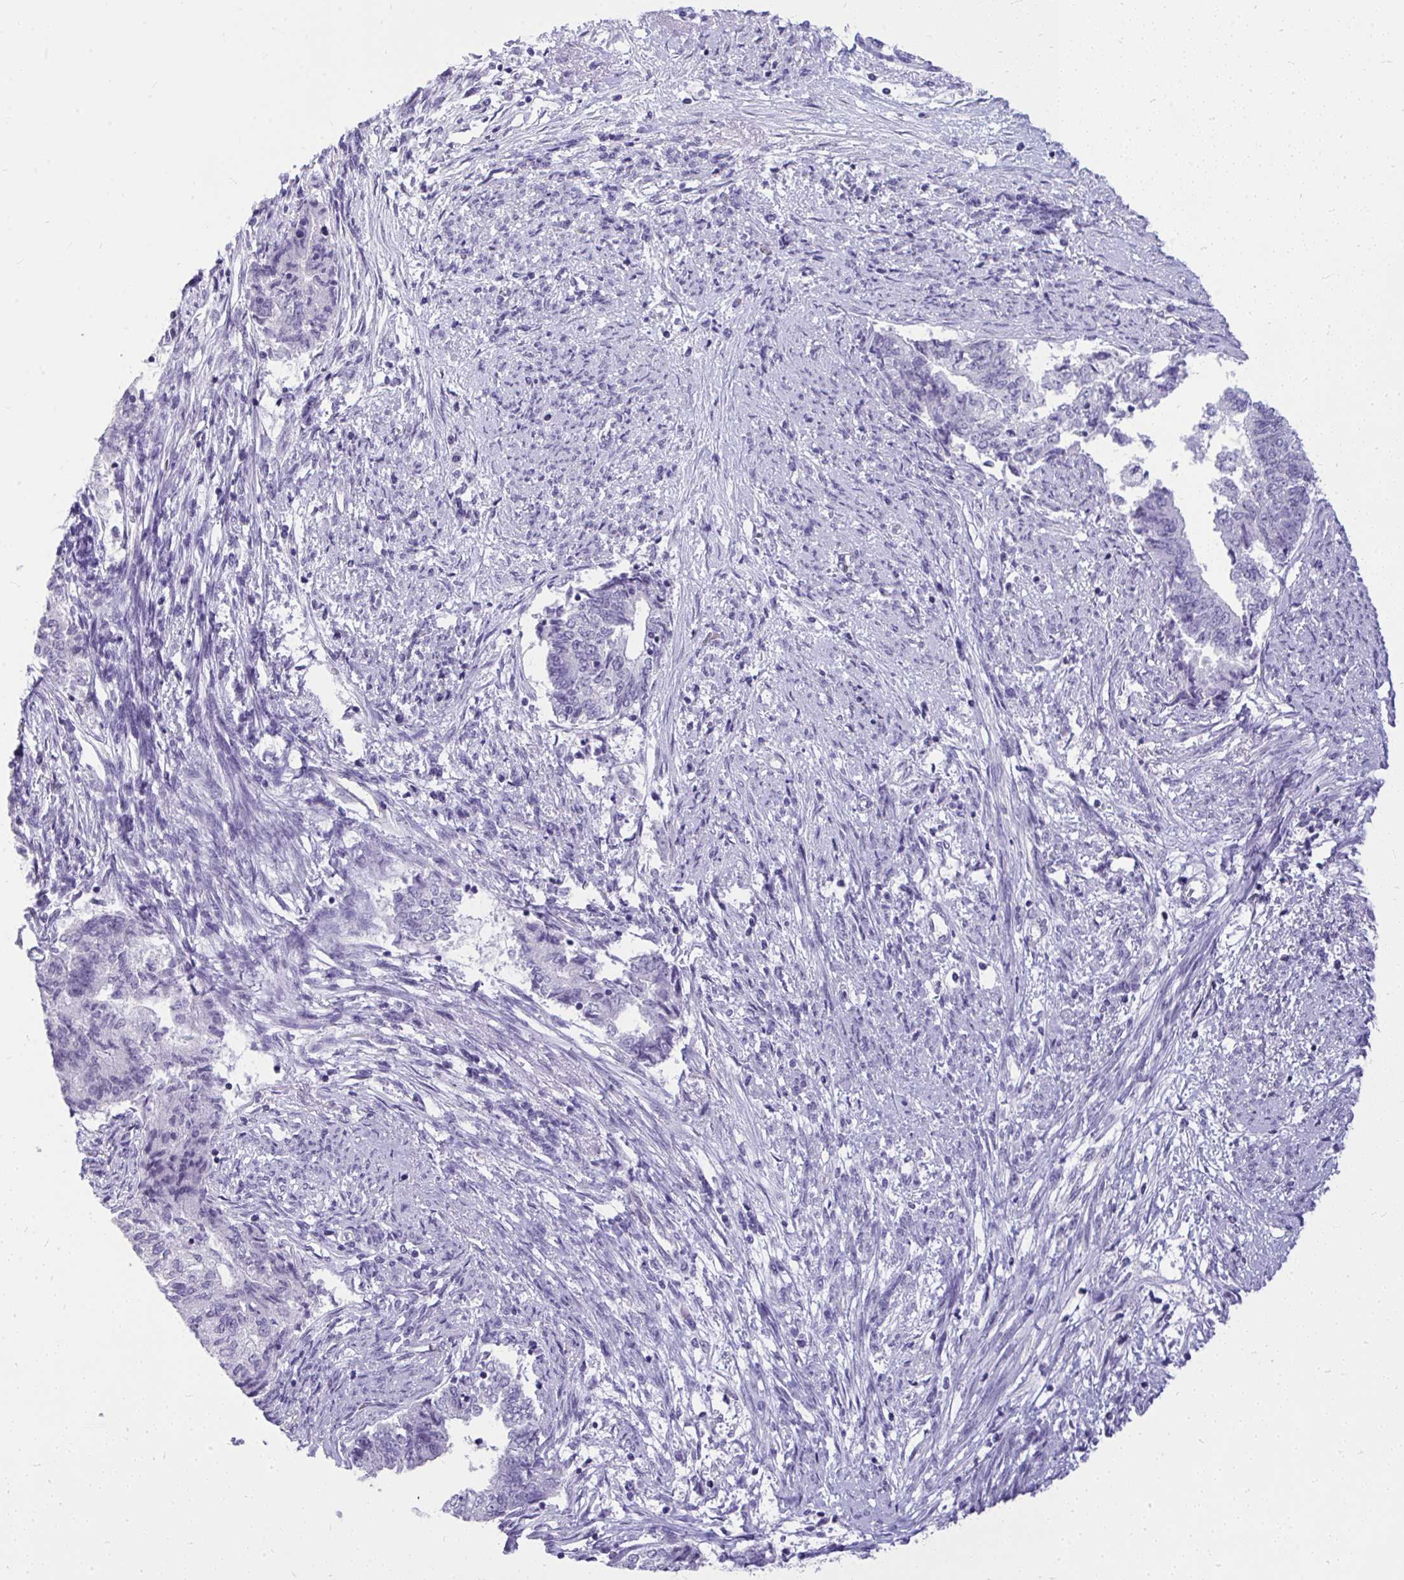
{"staining": {"intensity": "negative", "quantity": "none", "location": "none"}, "tissue": "endometrial cancer", "cell_type": "Tumor cells", "image_type": "cancer", "snomed": [{"axis": "morphology", "description": "Adenocarcinoma, NOS"}, {"axis": "topography", "description": "Endometrium"}], "caption": "Protein analysis of endometrial adenocarcinoma displays no significant positivity in tumor cells. (DAB (3,3'-diaminobenzidine) immunohistochemistry (IHC), high magnification).", "gene": "PRM2", "patient": {"sex": "female", "age": 65}}